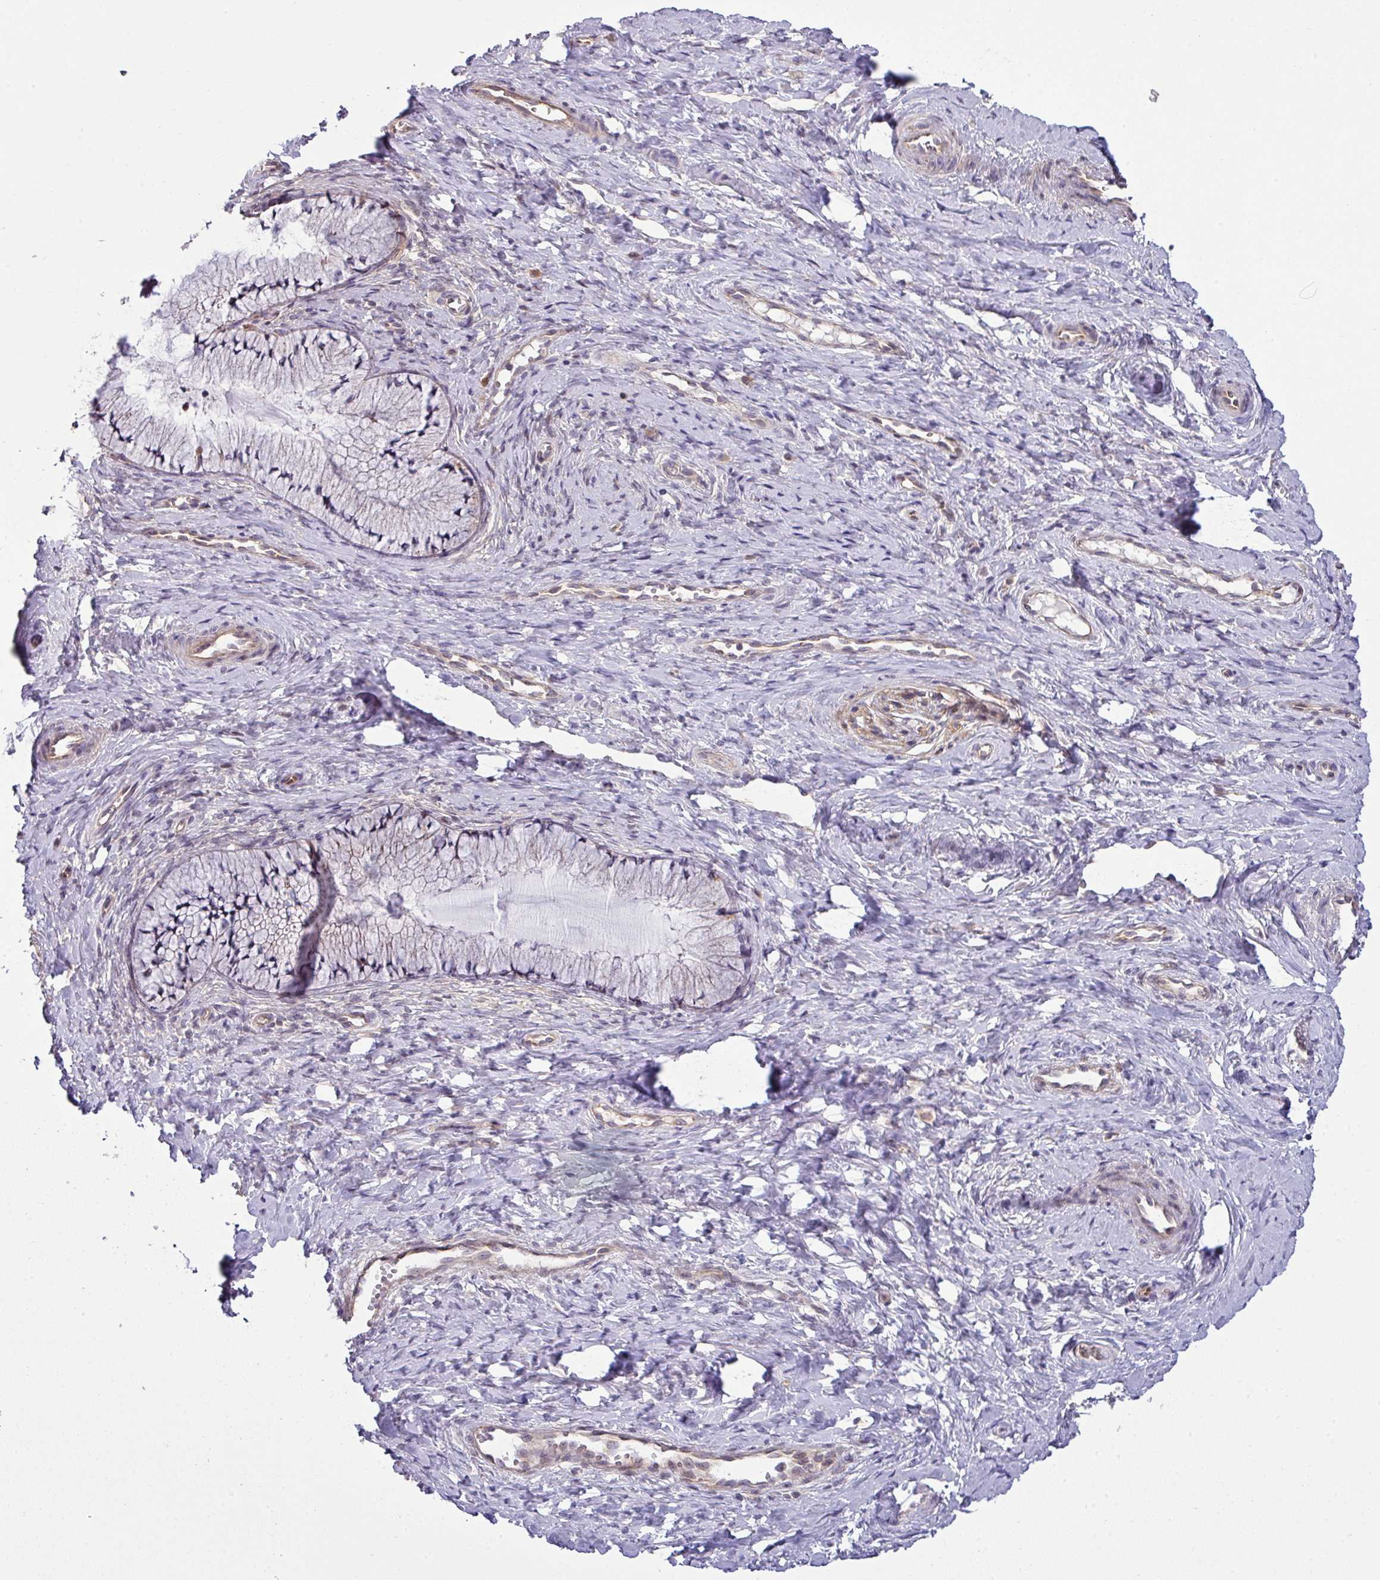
{"staining": {"intensity": "moderate", "quantity": "25%-75%", "location": "cytoplasmic/membranous"}, "tissue": "cervix", "cell_type": "Glandular cells", "image_type": "normal", "snomed": [{"axis": "morphology", "description": "Normal tissue, NOS"}, {"axis": "topography", "description": "Cervix"}], "caption": "Approximately 25%-75% of glandular cells in benign human cervix display moderate cytoplasmic/membranous protein expression as visualized by brown immunohistochemical staining.", "gene": "TIMMDC1", "patient": {"sex": "female", "age": 36}}